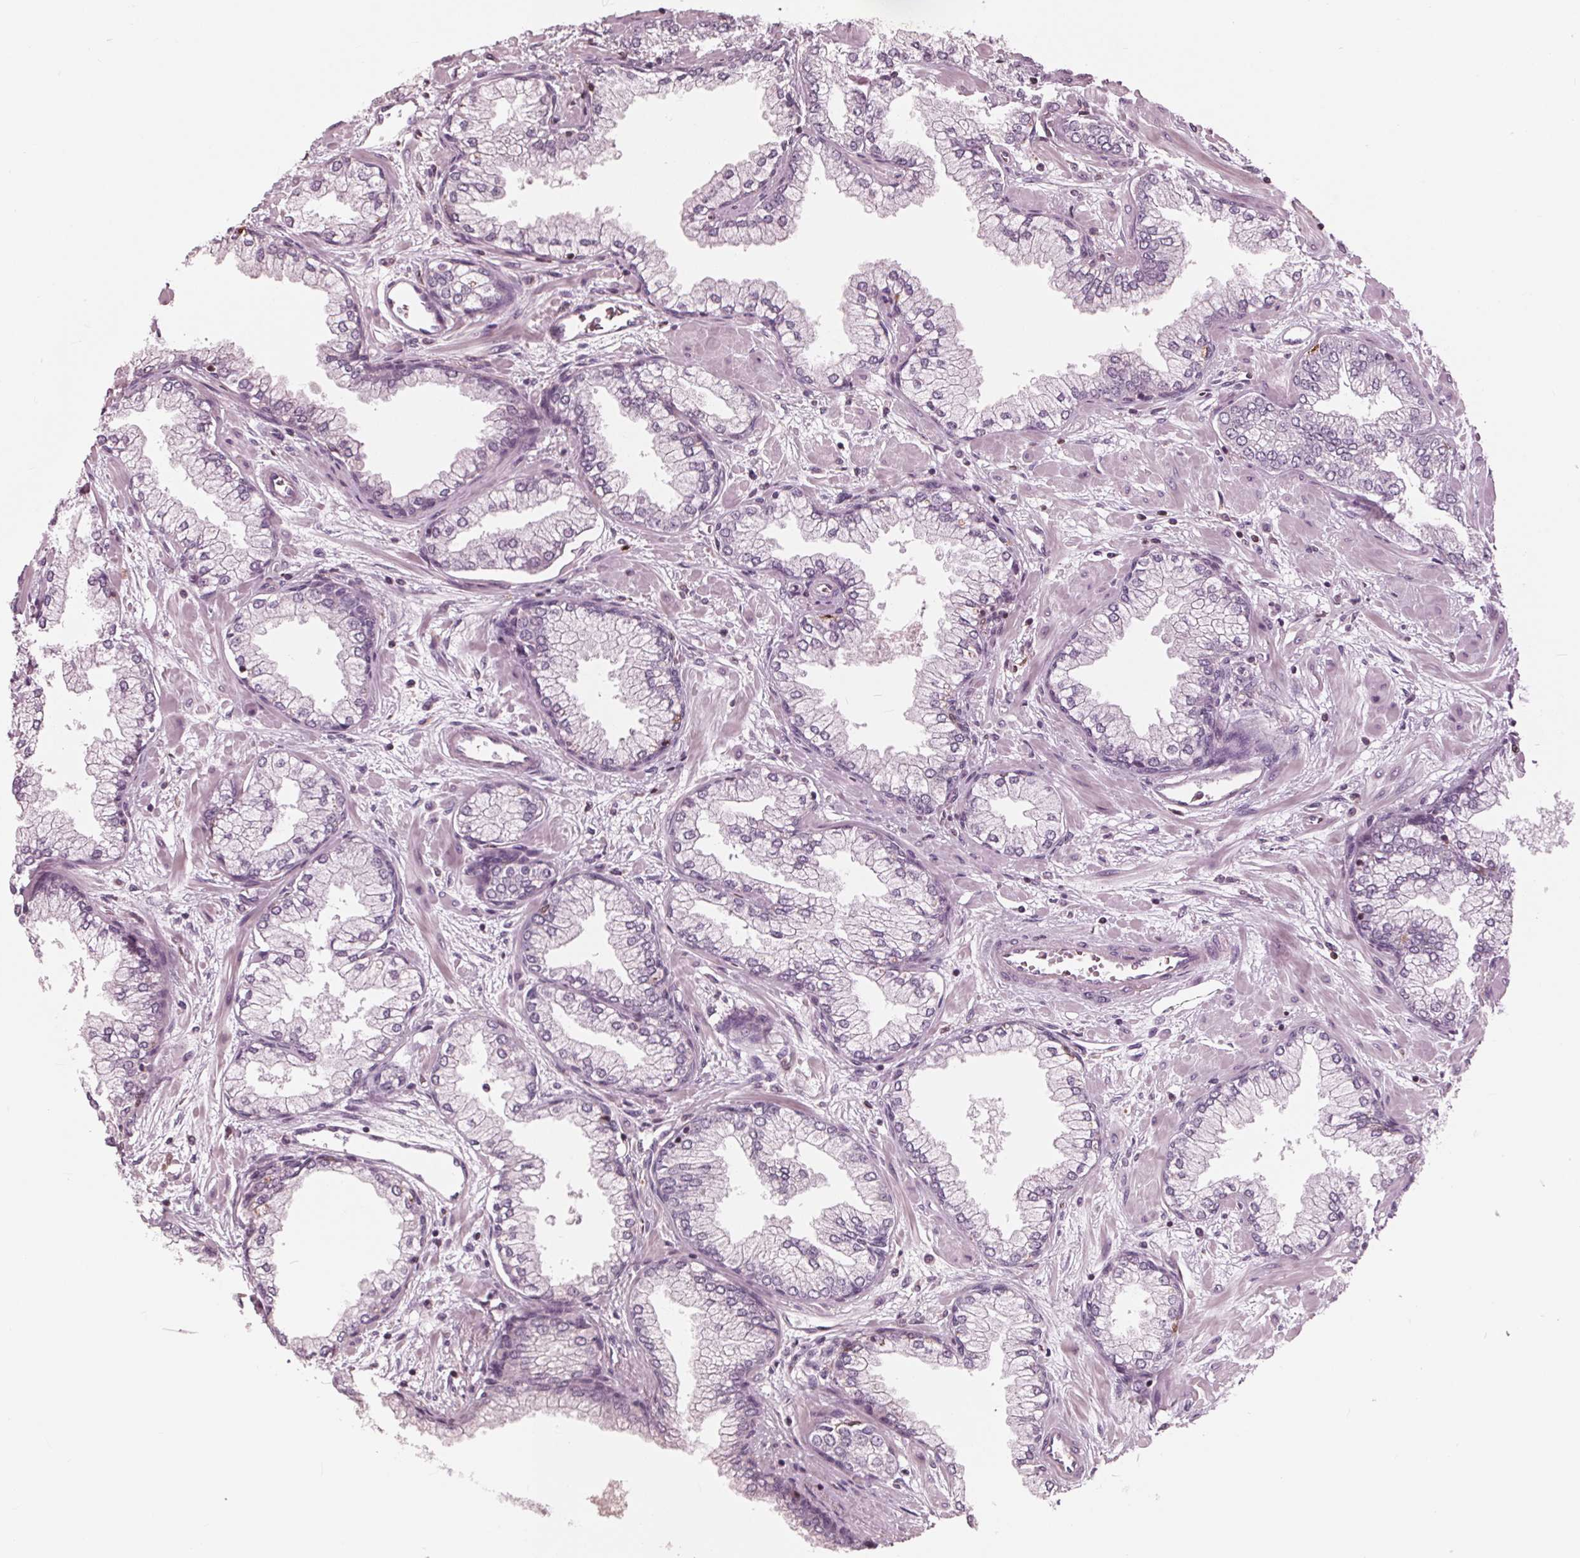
{"staining": {"intensity": "negative", "quantity": "none", "location": "none"}, "tissue": "prostate cancer", "cell_type": "Tumor cells", "image_type": "cancer", "snomed": [{"axis": "morphology", "description": "Adenocarcinoma, Low grade"}, {"axis": "topography", "description": "Prostate"}], "caption": "Immunohistochemical staining of prostate low-grade adenocarcinoma displays no significant staining in tumor cells.", "gene": "ING3", "patient": {"sex": "male", "age": 55}}